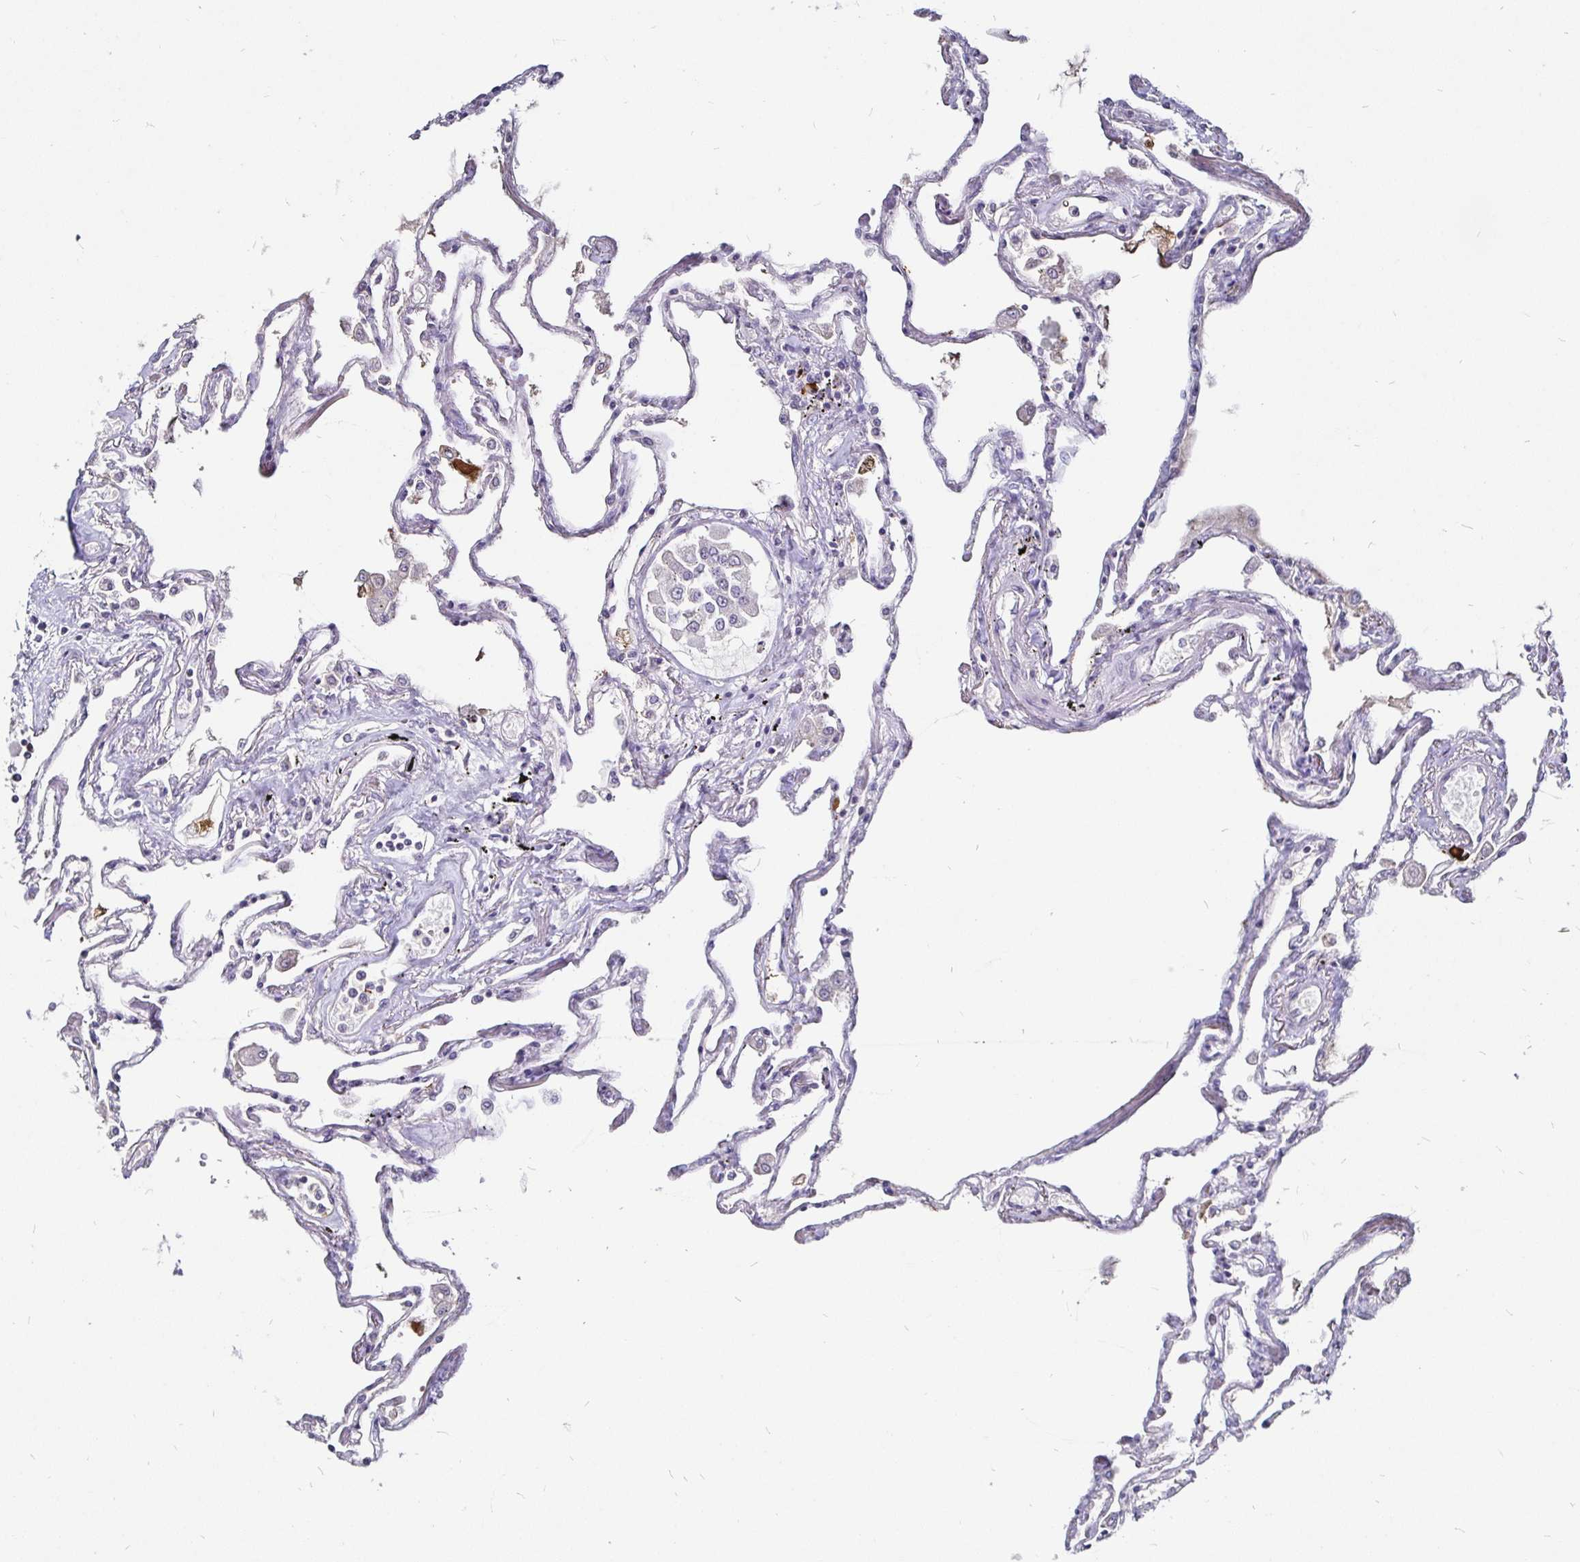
{"staining": {"intensity": "negative", "quantity": "none", "location": "none"}, "tissue": "lung", "cell_type": "Alveolar cells", "image_type": "normal", "snomed": [{"axis": "morphology", "description": "Normal tissue, NOS"}, {"axis": "morphology", "description": "Adenocarcinoma, NOS"}, {"axis": "topography", "description": "Cartilage tissue"}, {"axis": "topography", "description": "Lung"}], "caption": "Image shows no significant protein positivity in alveolar cells of unremarkable lung. (DAB immunohistochemistry (IHC), high magnification).", "gene": "FAIM2", "patient": {"sex": "female", "age": 67}}